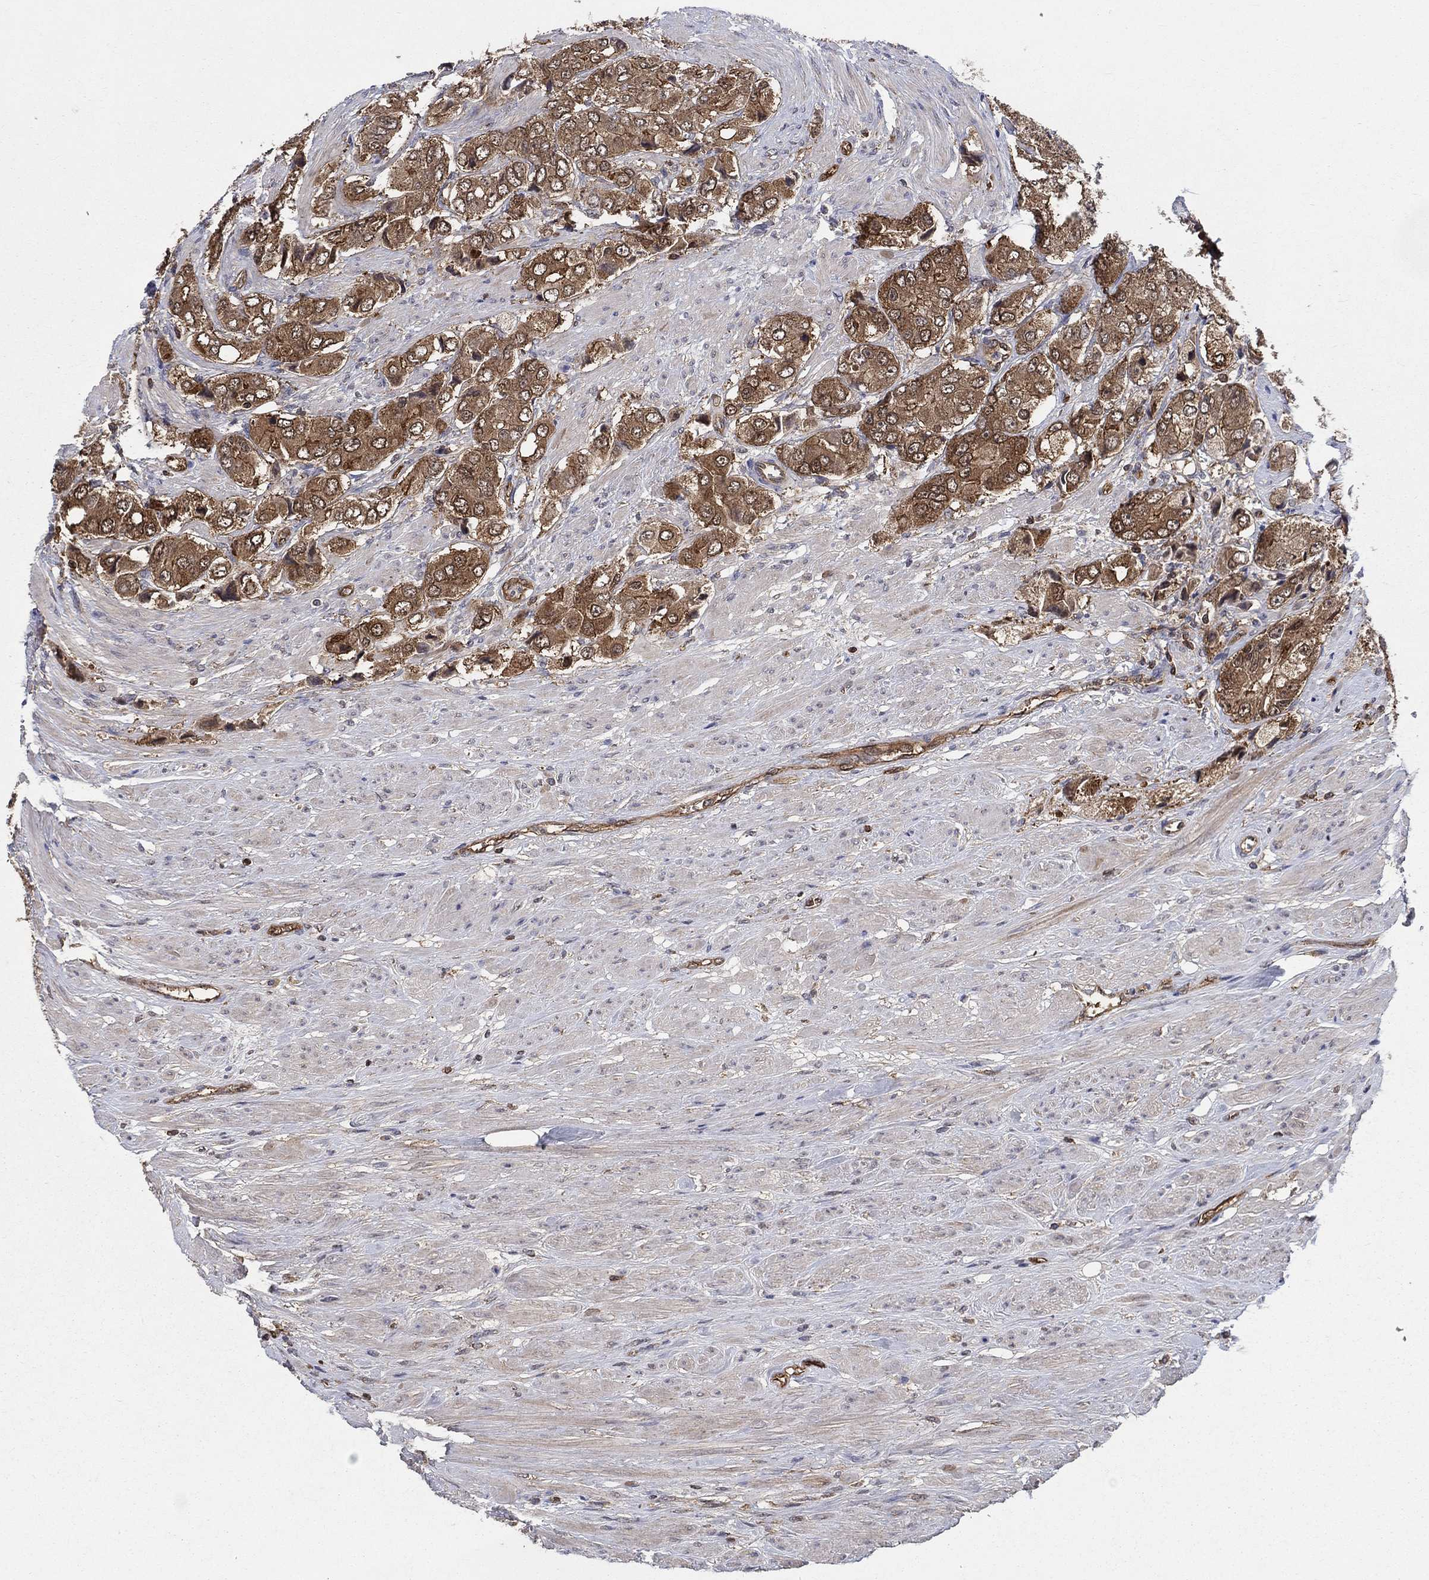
{"staining": {"intensity": "strong", "quantity": ">75%", "location": "cytoplasmic/membranous"}, "tissue": "prostate cancer", "cell_type": "Tumor cells", "image_type": "cancer", "snomed": [{"axis": "morphology", "description": "Adenocarcinoma, Low grade"}, {"axis": "topography", "description": "Prostate"}], "caption": "Tumor cells reveal strong cytoplasmic/membranous positivity in about >75% of cells in low-grade adenocarcinoma (prostate).", "gene": "AGFG2", "patient": {"sex": "male", "age": 69}}